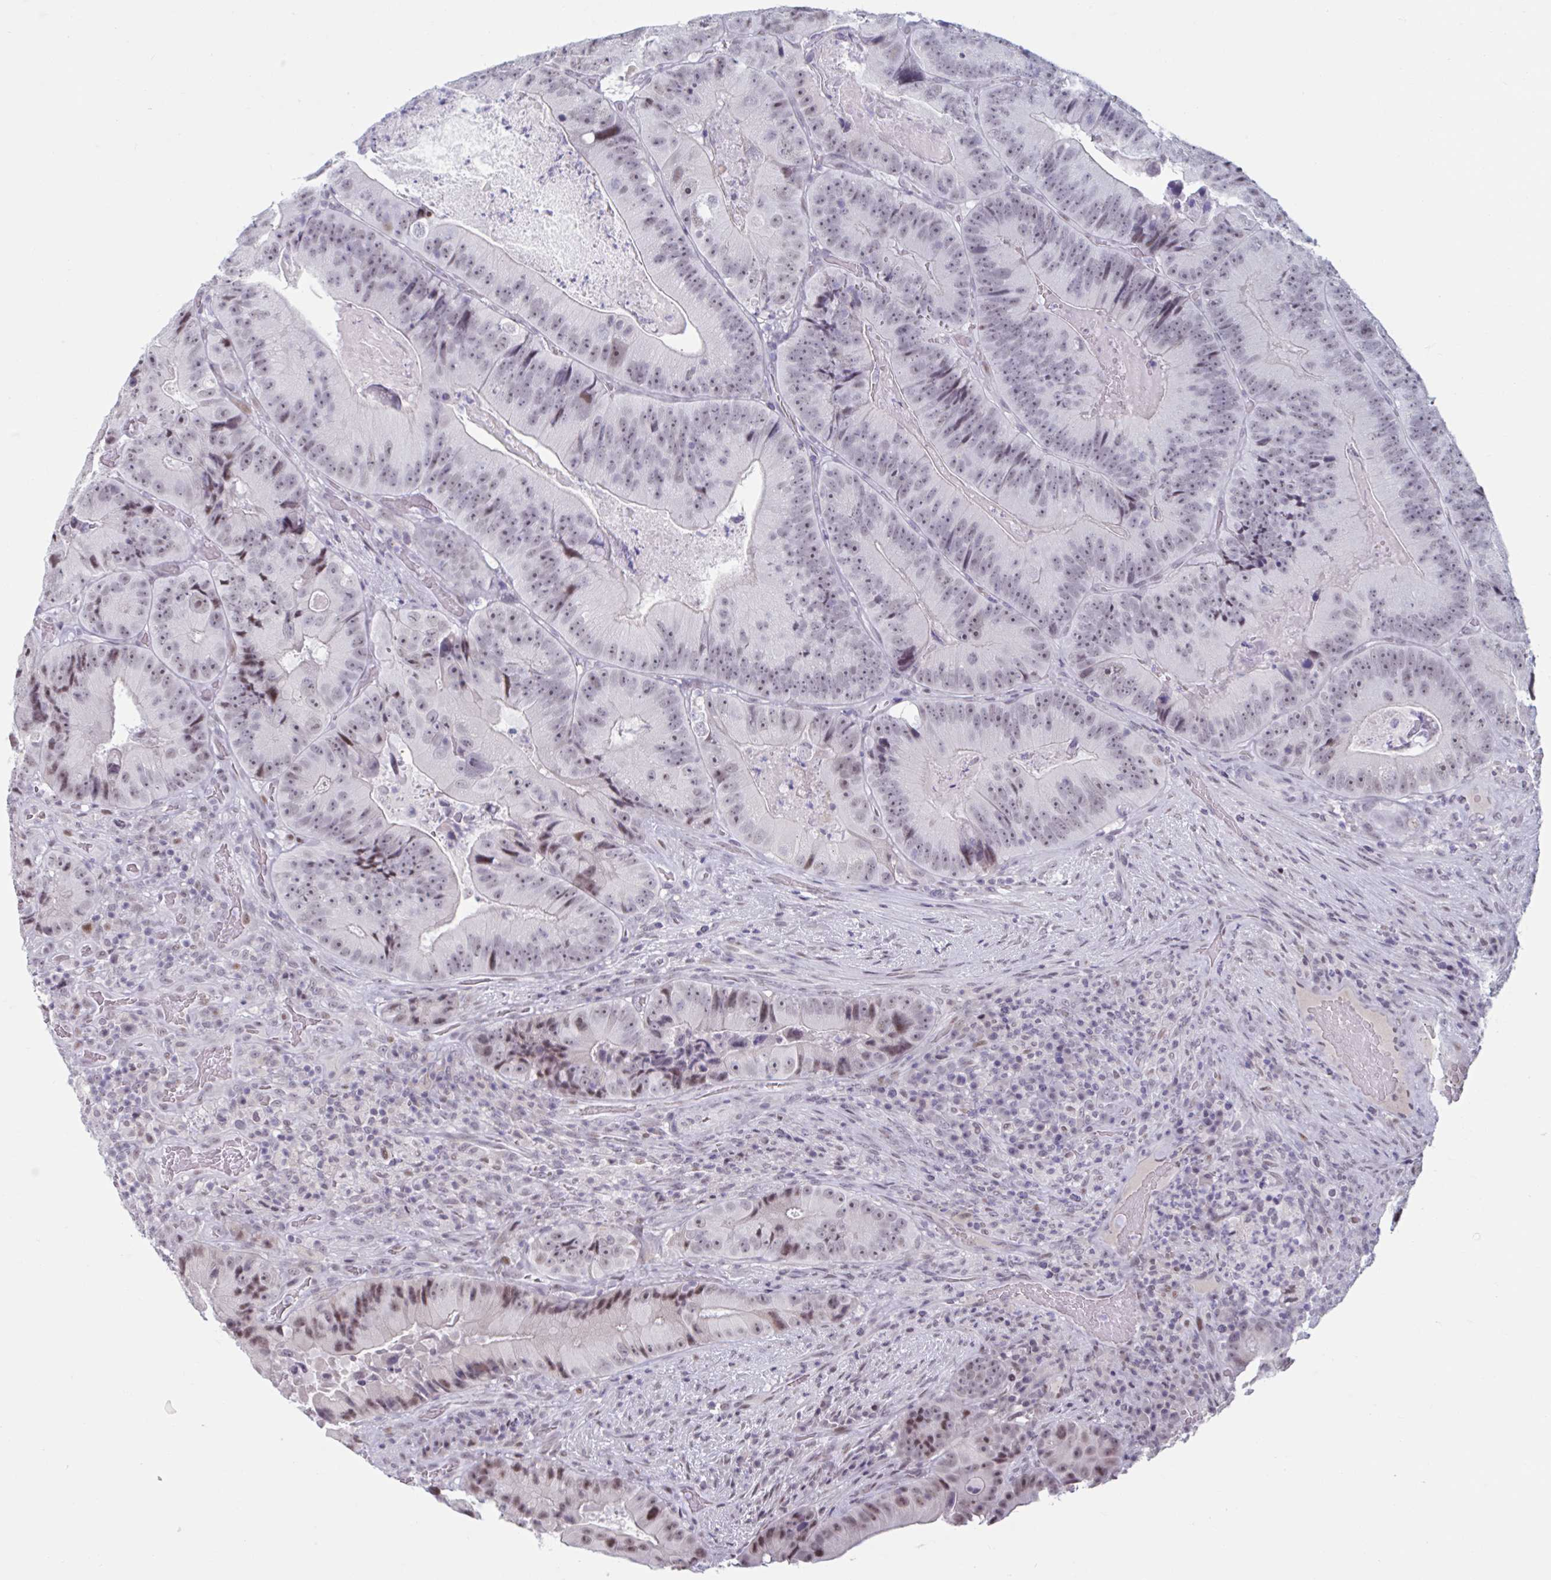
{"staining": {"intensity": "weak", "quantity": ">75%", "location": "nuclear"}, "tissue": "colorectal cancer", "cell_type": "Tumor cells", "image_type": "cancer", "snomed": [{"axis": "morphology", "description": "Adenocarcinoma, NOS"}, {"axis": "topography", "description": "Colon"}], "caption": "IHC histopathology image of human colorectal cancer (adenocarcinoma) stained for a protein (brown), which displays low levels of weak nuclear staining in about >75% of tumor cells.", "gene": "HSD17B6", "patient": {"sex": "female", "age": 86}}